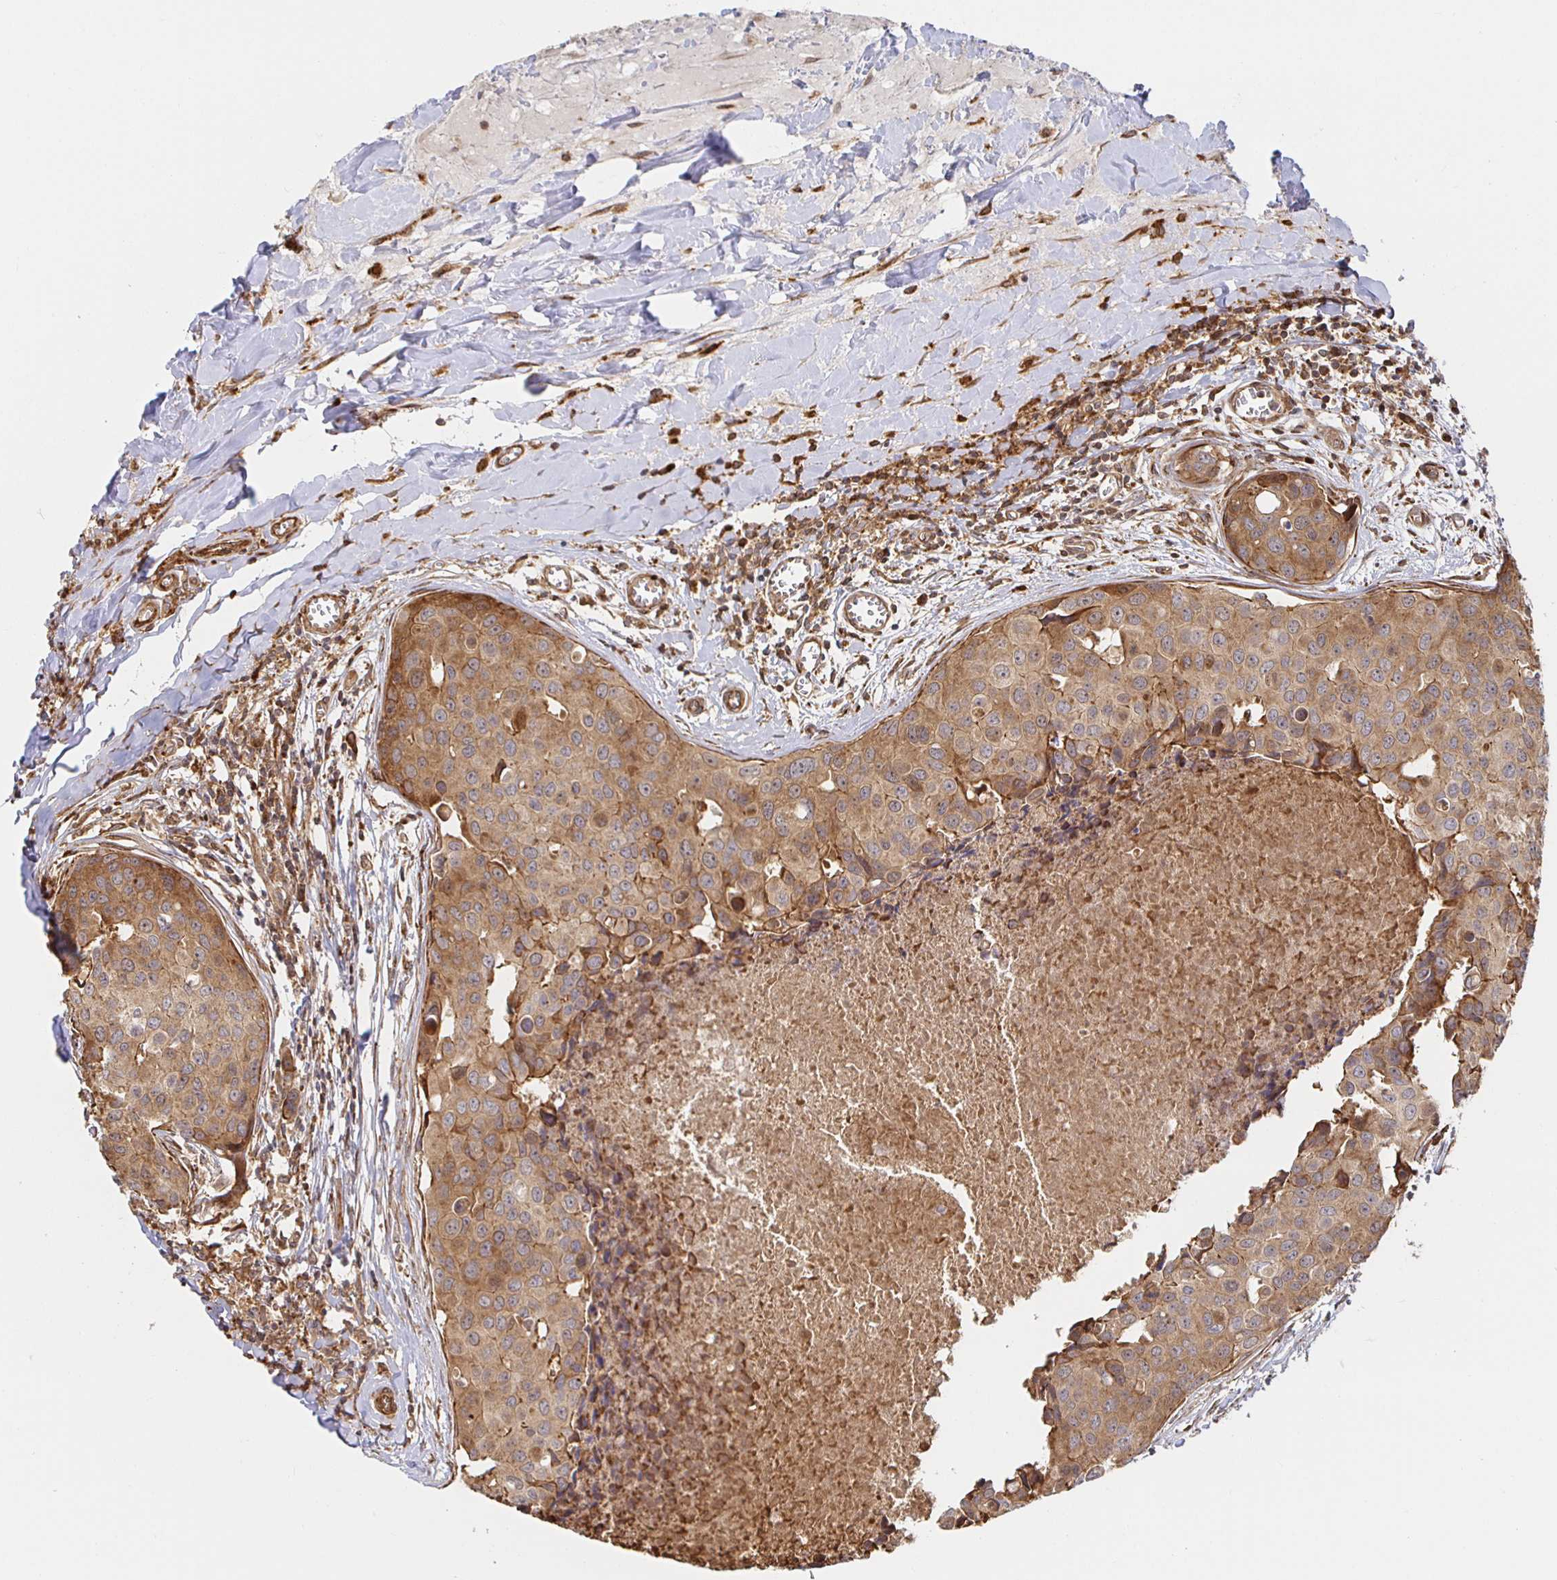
{"staining": {"intensity": "strong", "quantity": ">75%", "location": "cytoplasmic/membranous"}, "tissue": "breast cancer", "cell_type": "Tumor cells", "image_type": "cancer", "snomed": [{"axis": "morphology", "description": "Duct carcinoma"}, {"axis": "topography", "description": "Breast"}], "caption": "Protein expression analysis of human breast invasive ductal carcinoma reveals strong cytoplasmic/membranous positivity in approximately >75% of tumor cells.", "gene": "STRAP", "patient": {"sex": "female", "age": 24}}